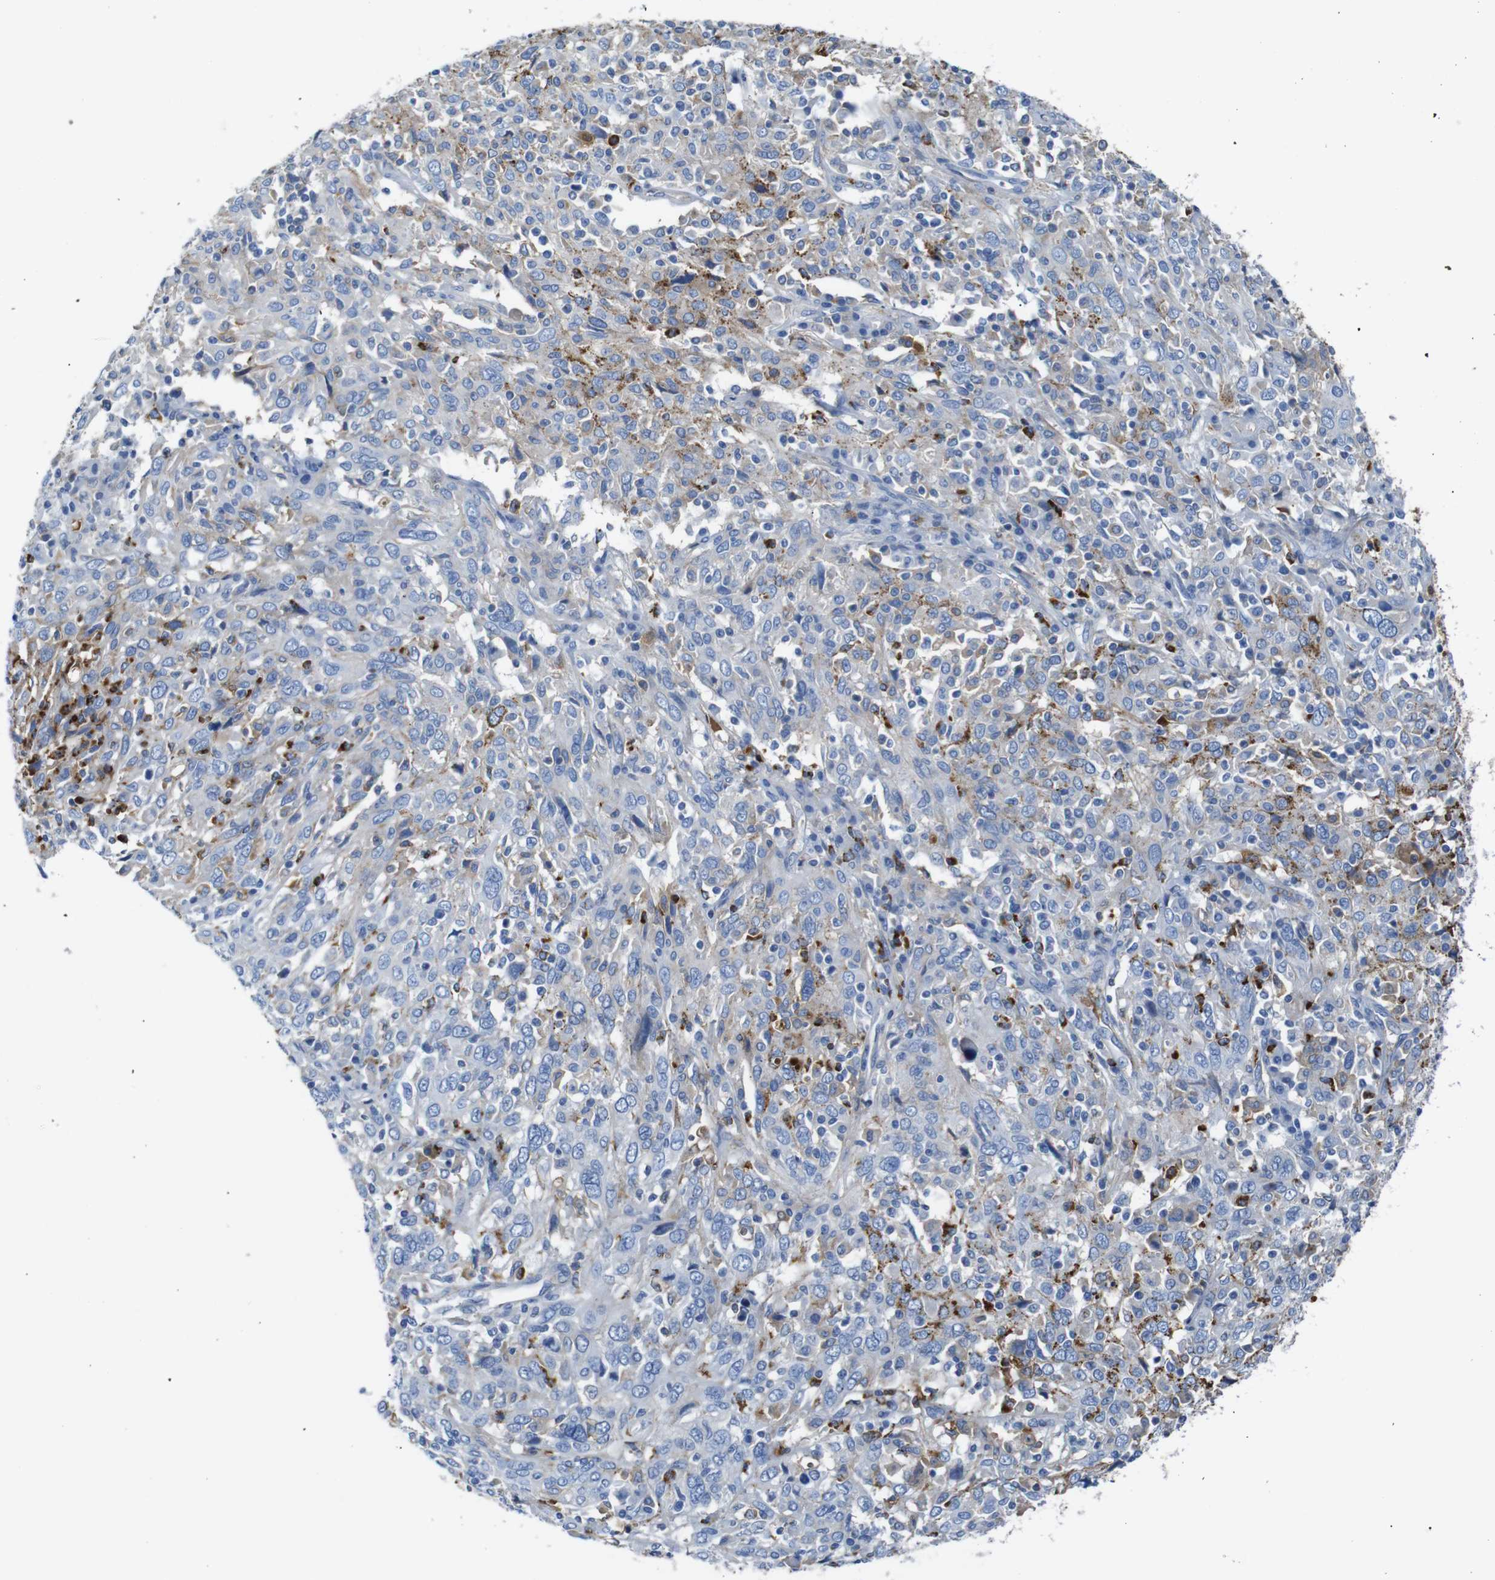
{"staining": {"intensity": "negative", "quantity": "none", "location": "none"}, "tissue": "cervical cancer", "cell_type": "Tumor cells", "image_type": "cancer", "snomed": [{"axis": "morphology", "description": "Squamous cell carcinoma, NOS"}, {"axis": "topography", "description": "Cervix"}], "caption": "IHC image of human cervical cancer (squamous cell carcinoma) stained for a protein (brown), which displays no positivity in tumor cells.", "gene": "SERPINA1", "patient": {"sex": "female", "age": 46}}